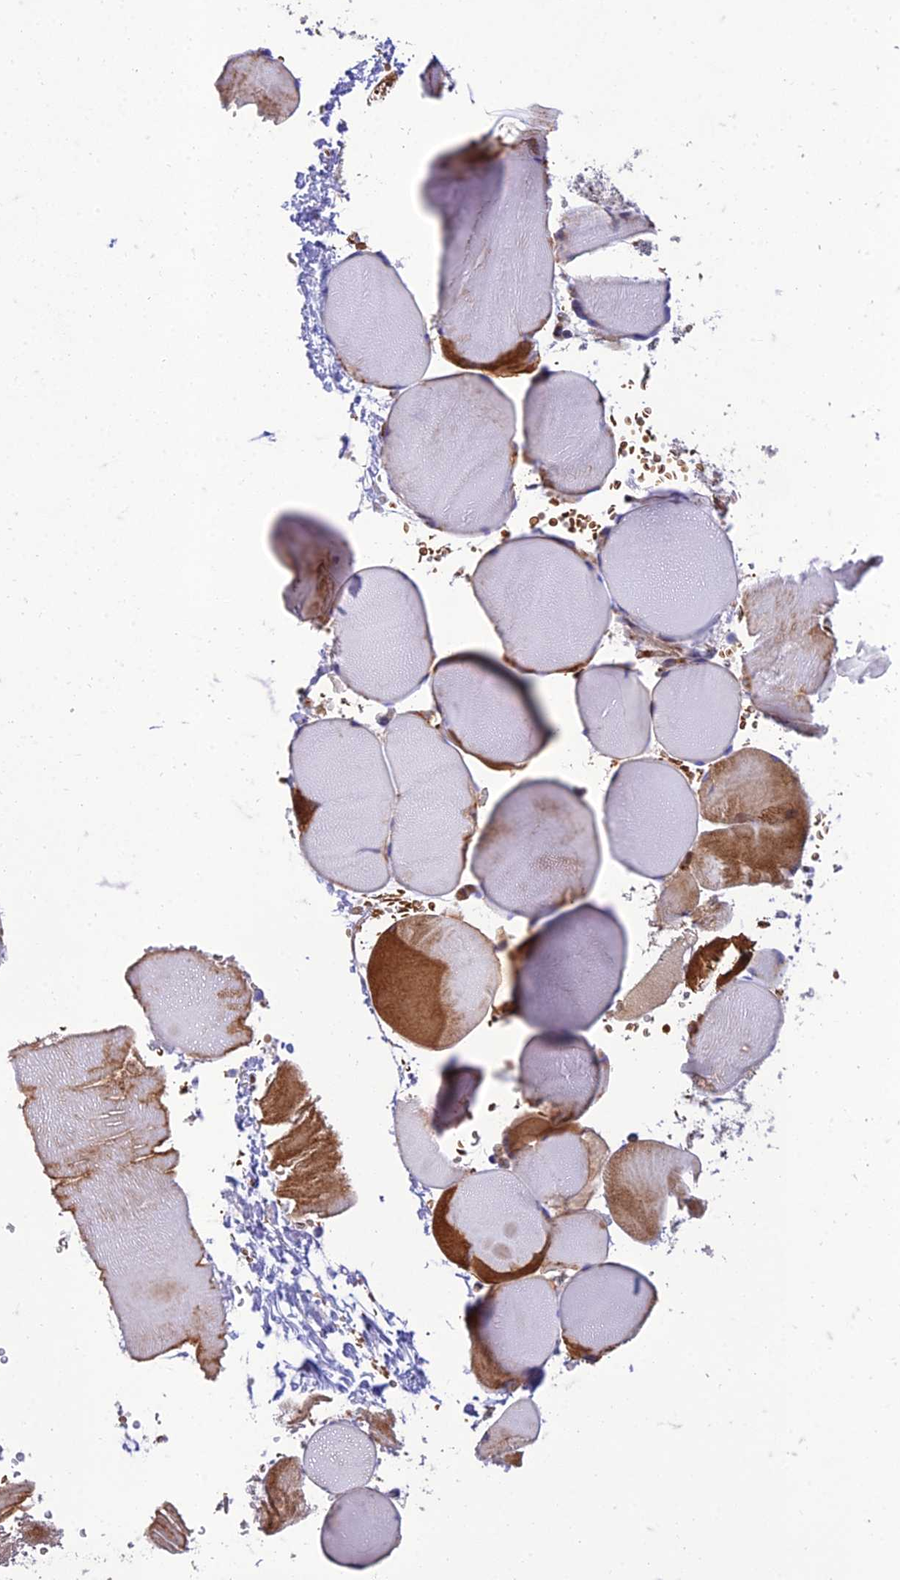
{"staining": {"intensity": "moderate", "quantity": "25%-75%", "location": "cytoplasmic/membranous"}, "tissue": "skeletal muscle", "cell_type": "Myocytes", "image_type": "normal", "snomed": [{"axis": "morphology", "description": "Normal tissue, NOS"}, {"axis": "topography", "description": "Skeletal muscle"}], "caption": "Skeletal muscle stained with DAB immunohistochemistry exhibits medium levels of moderate cytoplasmic/membranous expression in approximately 25%-75% of myocytes.", "gene": "SEL1L3", "patient": {"sex": "male", "age": 62}}